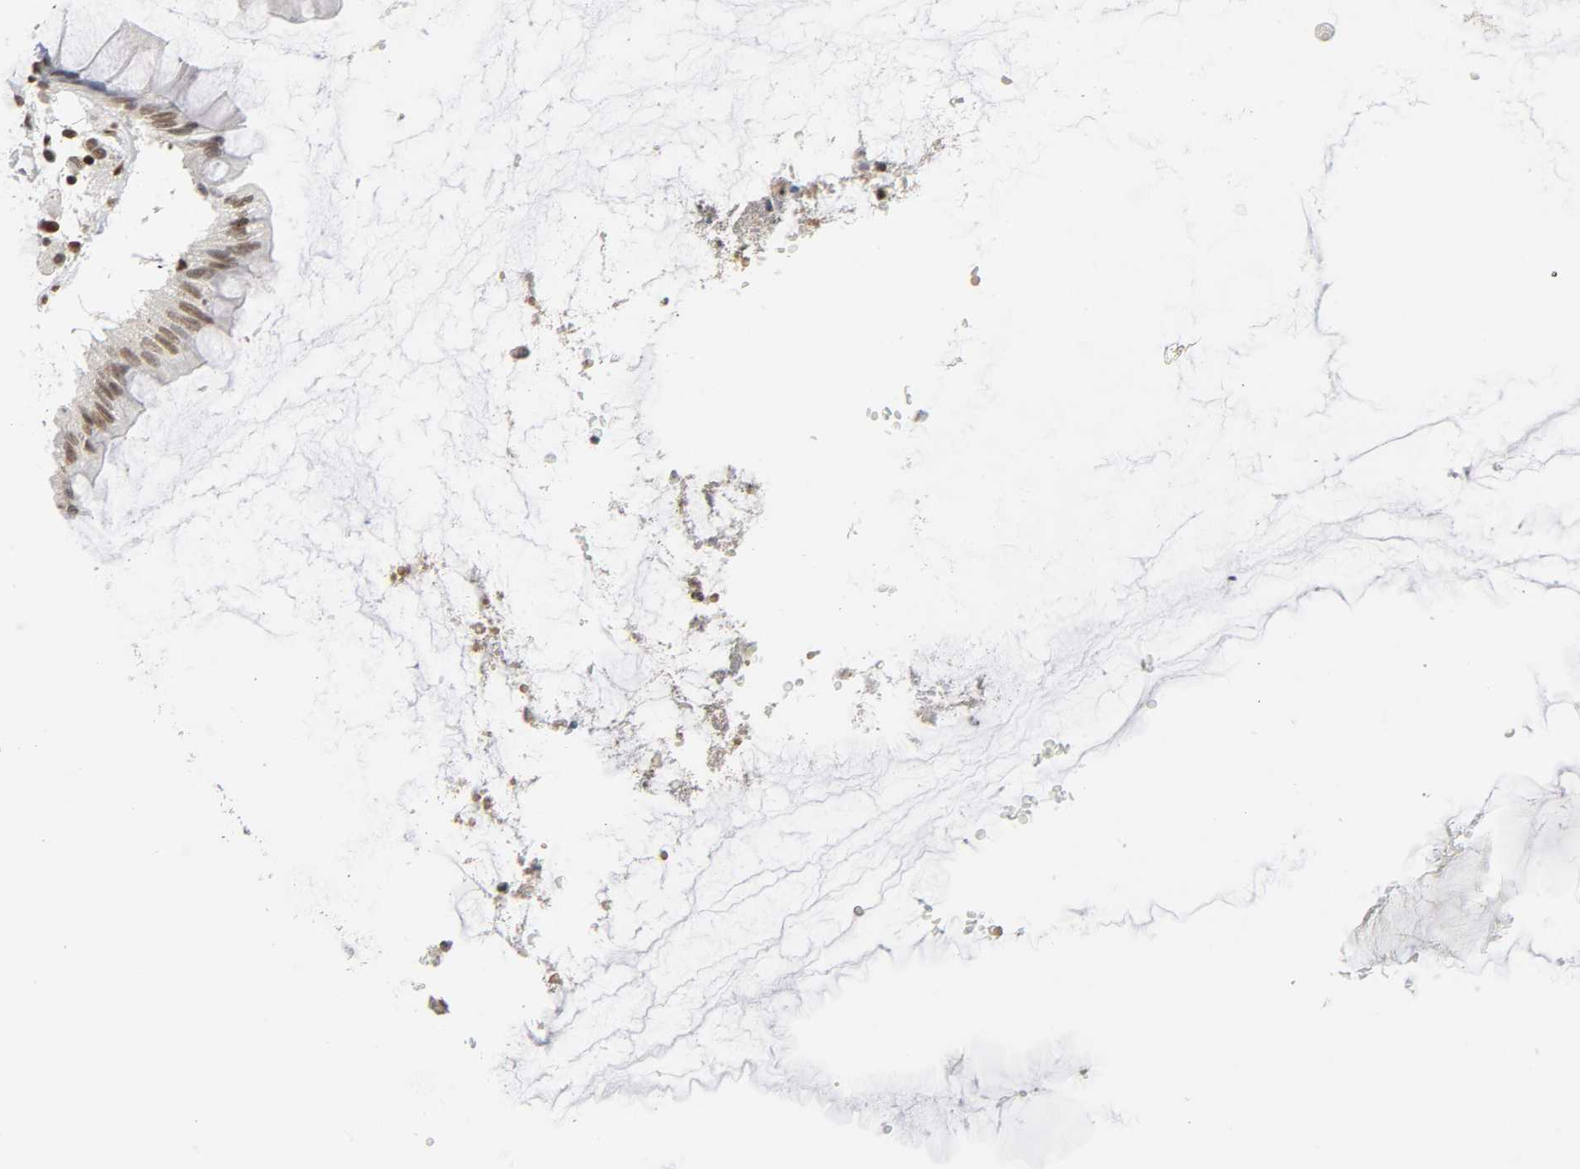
{"staining": {"intensity": "strong", "quantity": ">75%", "location": "nuclear"}, "tissue": "rectum", "cell_type": "Glandular cells", "image_type": "normal", "snomed": [{"axis": "morphology", "description": "Normal tissue, NOS"}, {"axis": "morphology", "description": "Adenocarcinoma, NOS"}, {"axis": "topography", "description": "Rectum"}], "caption": "Immunohistochemical staining of benign human rectum exhibits strong nuclear protein staining in approximately >75% of glandular cells. (DAB (3,3'-diaminobenzidine) IHC, brown staining for protein, blue staining for nuclei).", "gene": "SUMO1", "patient": {"sex": "female", "age": 65}}